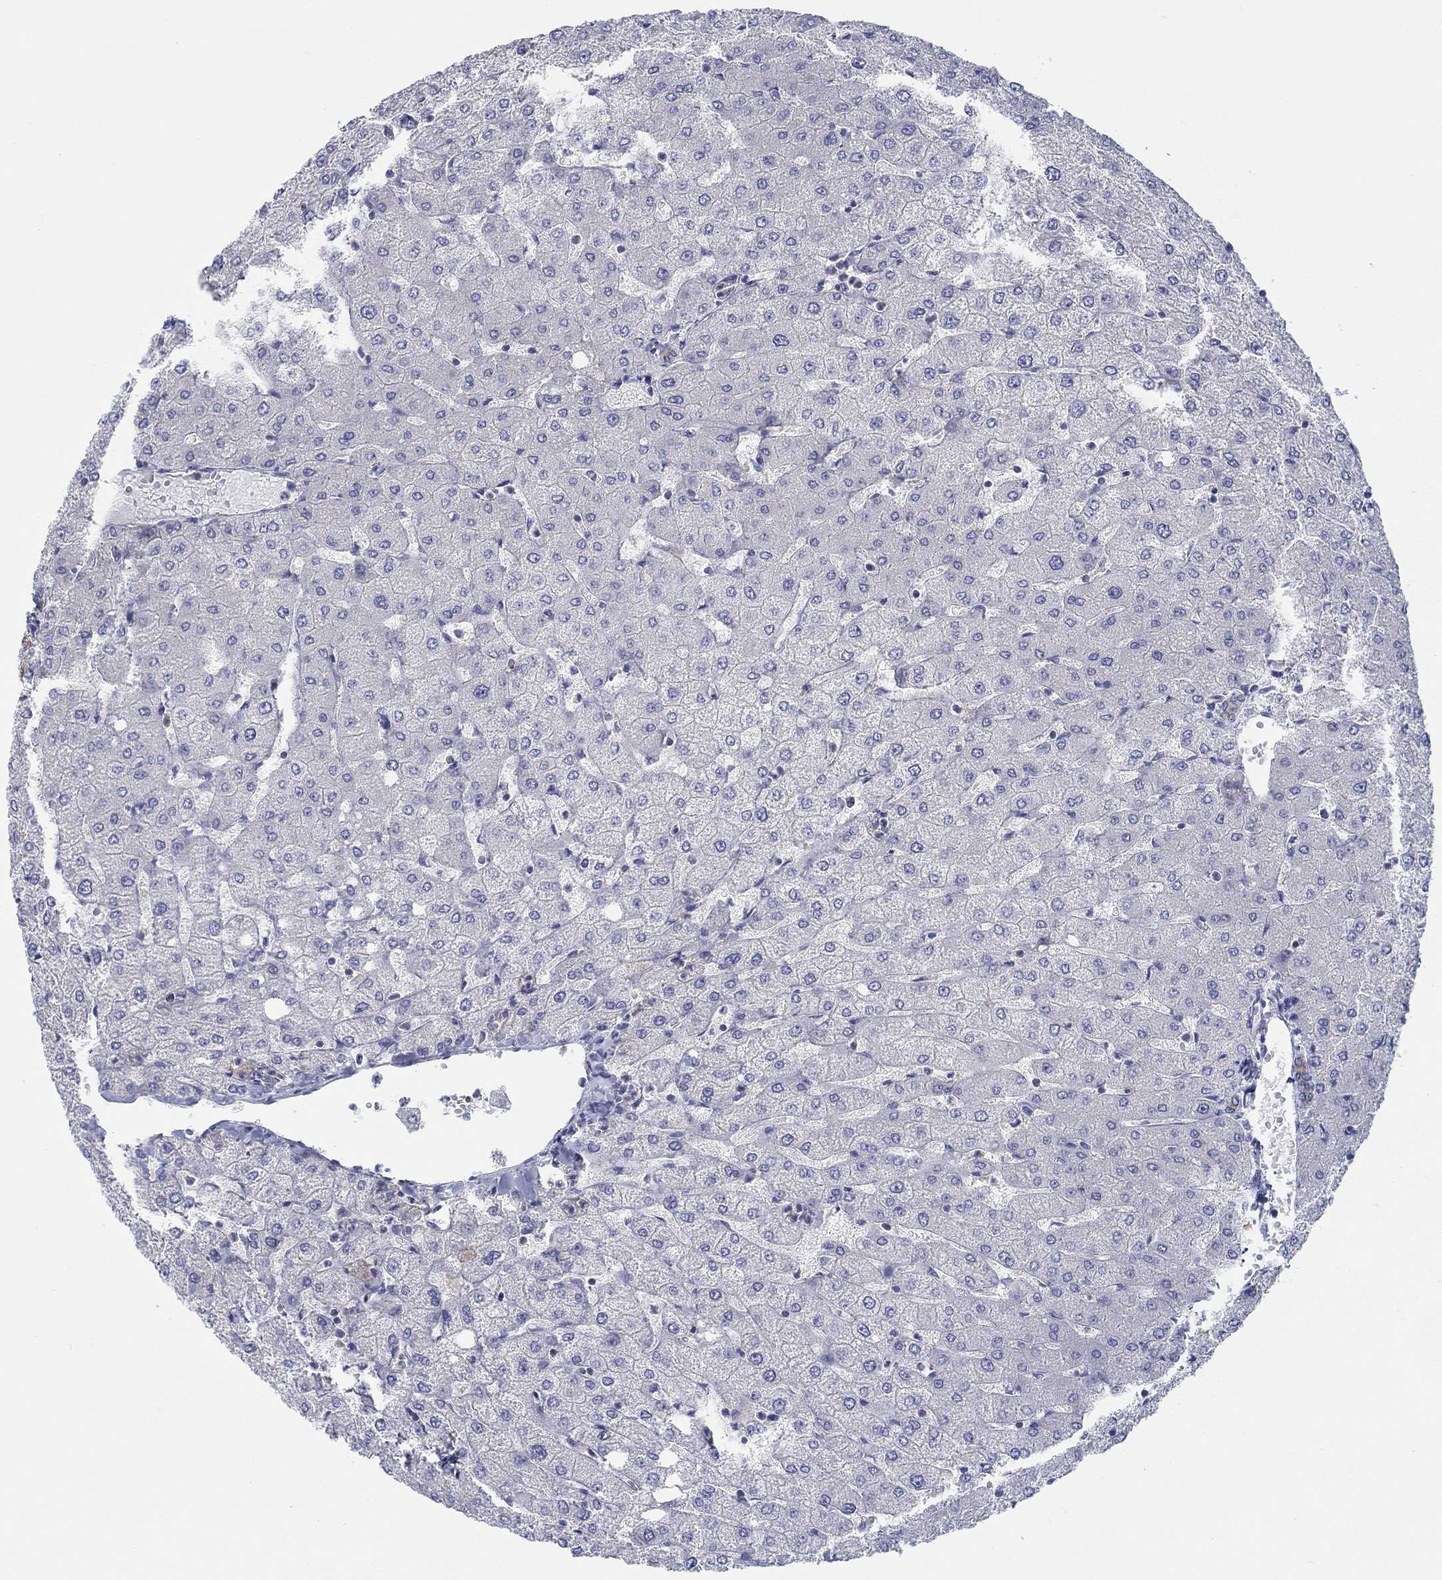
{"staining": {"intensity": "negative", "quantity": "none", "location": "none"}, "tissue": "liver", "cell_type": "Cholangiocytes", "image_type": "normal", "snomed": [{"axis": "morphology", "description": "Normal tissue, NOS"}, {"axis": "topography", "description": "Liver"}], "caption": "A histopathology image of human liver is negative for staining in cholangiocytes.", "gene": "BBOF1", "patient": {"sex": "female", "age": 54}}